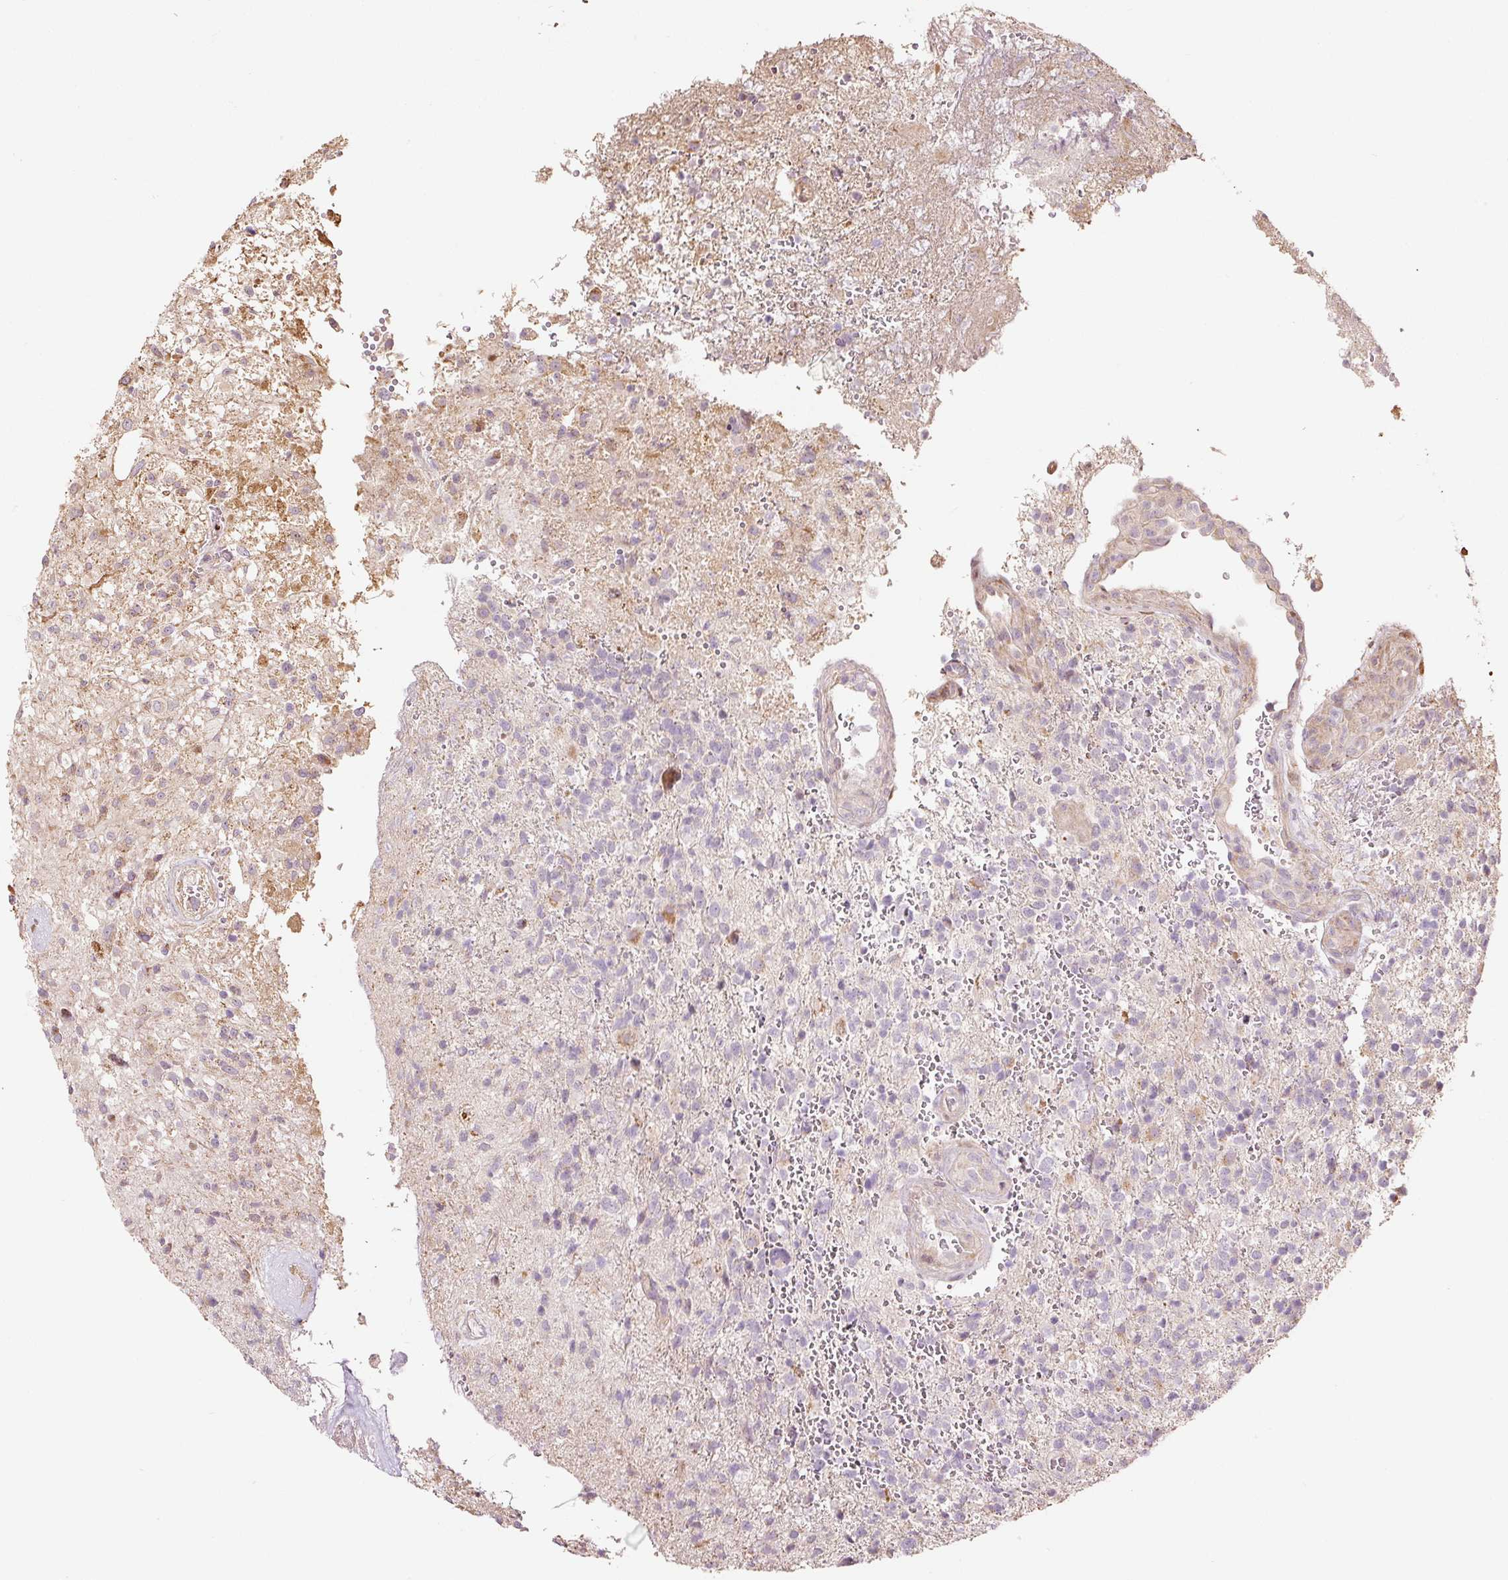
{"staining": {"intensity": "negative", "quantity": "none", "location": "none"}, "tissue": "glioma", "cell_type": "Tumor cells", "image_type": "cancer", "snomed": [{"axis": "morphology", "description": "Glioma, malignant, High grade"}, {"axis": "topography", "description": "Brain"}], "caption": "An immunohistochemistry (IHC) micrograph of high-grade glioma (malignant) is shown. There is no staining in tumor cells of high-grade glioma (malignant).", "gene": "ETF1", "patient": {"sex": "male", "age": 56}}